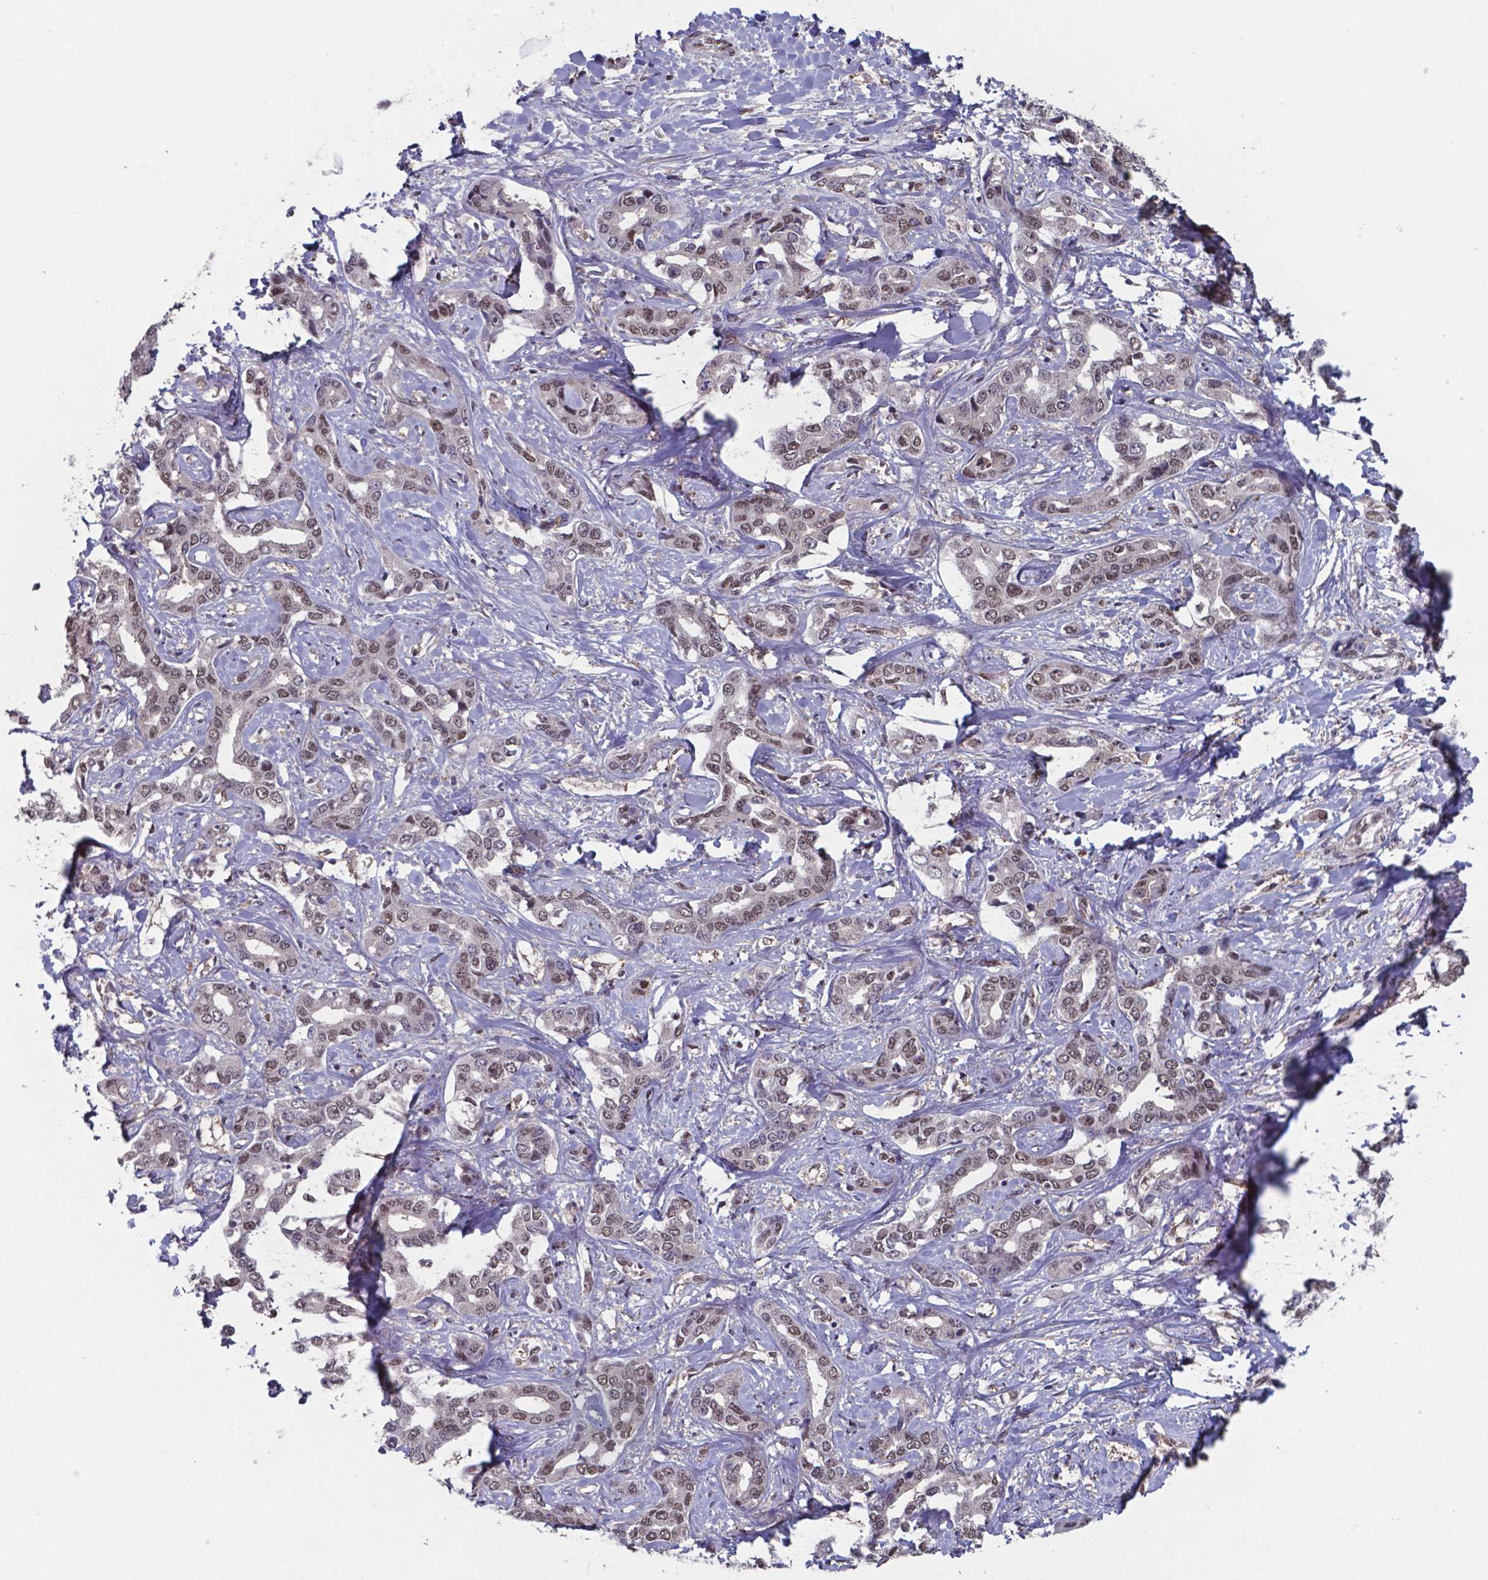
{"staining": {"intensity": "weak", "quantity": ">75%", "location": "nuclear"}, "tissue": "liver cancer", "cell_type": "Tumor cells", "image_type": "cancer", "snomed": [{"axis": "morphology", "description": "Cholangiocarcinoma"}, {"axis": "topography", "description": "Liver"}], "caption": "Liver cancer tissue demonstrates weak nuclear staining in approximately >75% of tumor cells, visualized by immunohistochemistry.", "gene": "UBA1", "patient": {"sex": "male", "age": 59}}